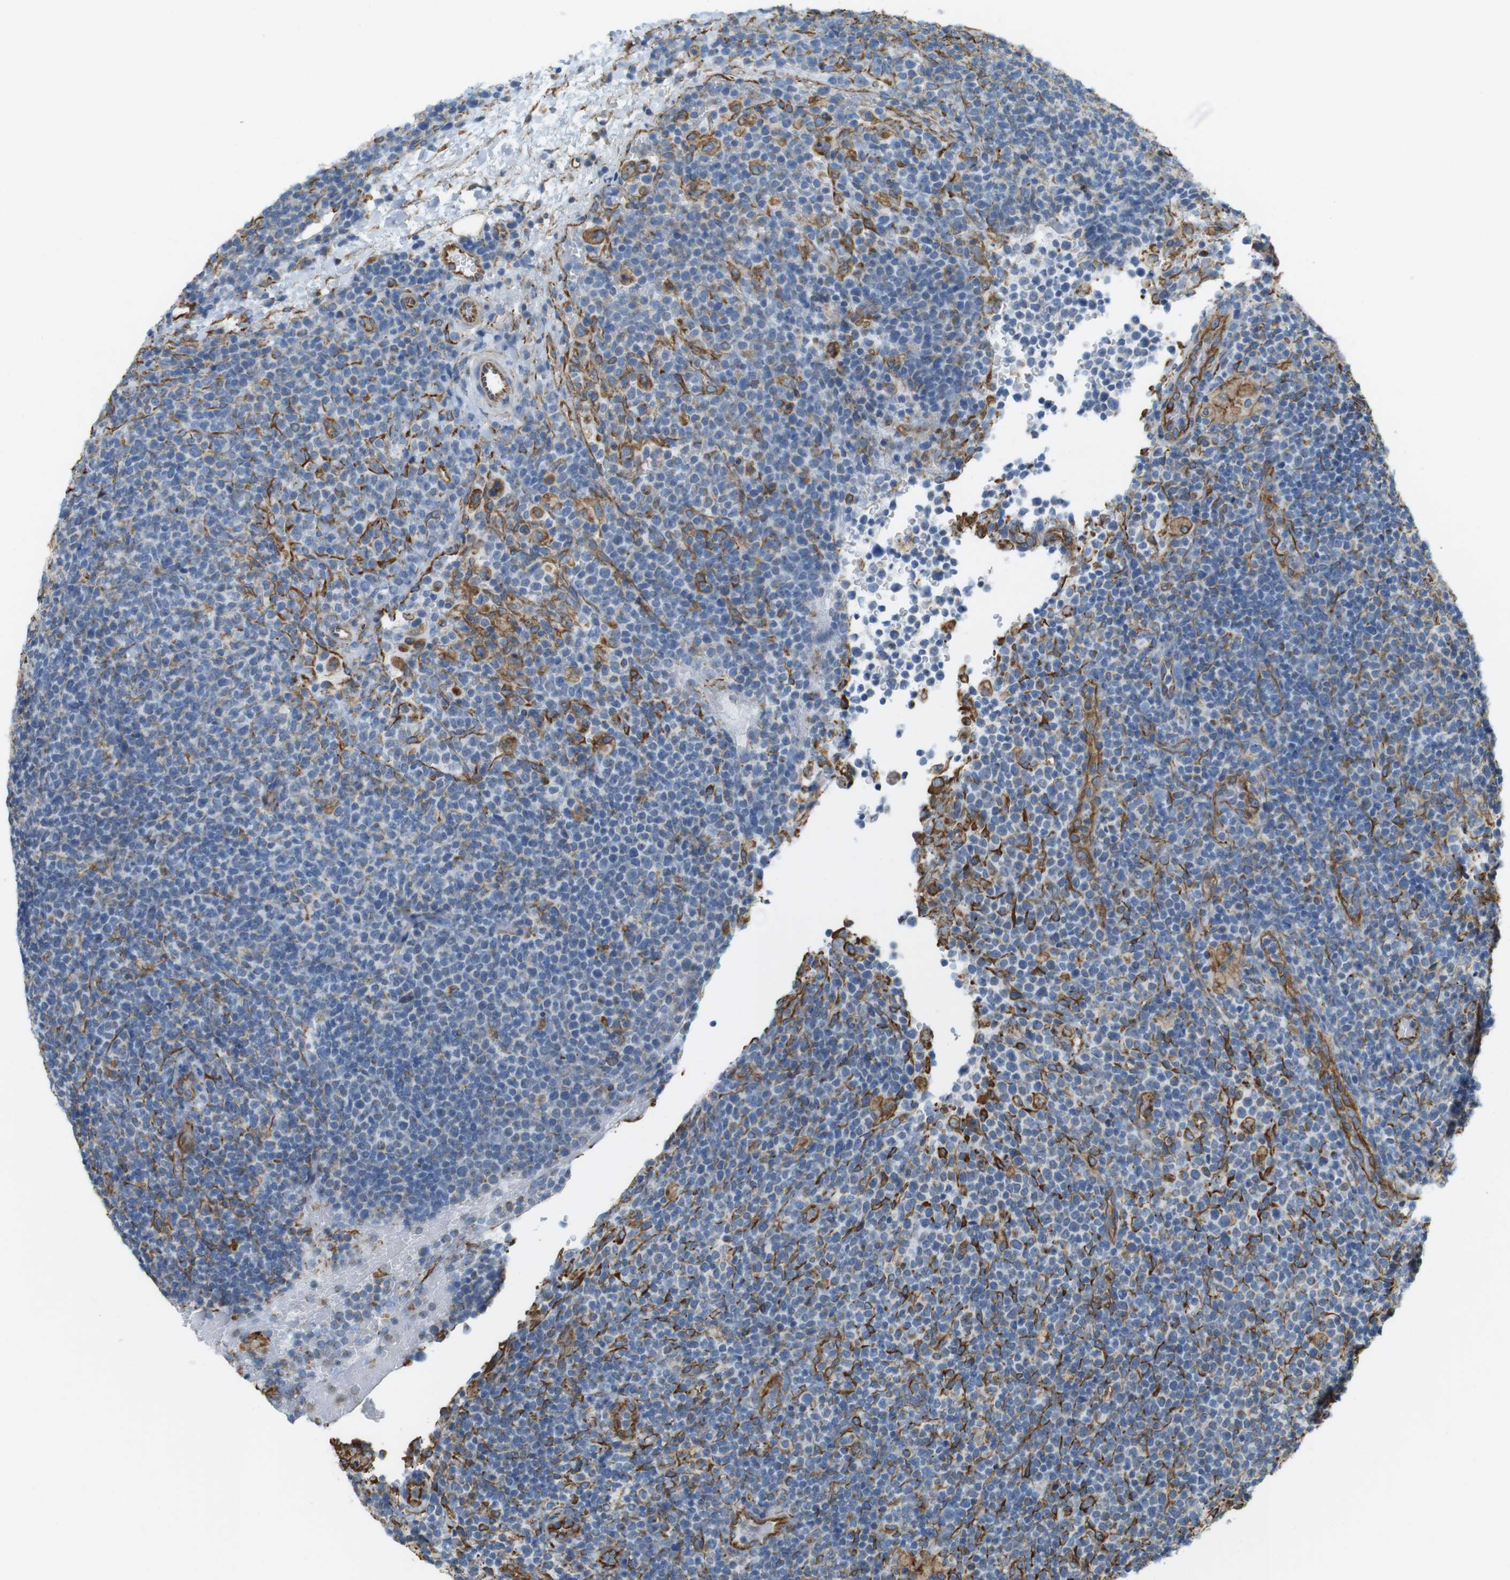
{"staining": {"intensity": "moderate", "quantity": "<25%", "location": "cytoplasmic/membranous"}, "tissue": "lymphoma", "cell_type": "Tumor cells", "image_type": "cancer", "snomed": [{"axis": "morphology", "description": "Malignant lymphoma, non-Hodgkin's type, High grade"}, {"axis": "topography", "description": "Lymph node"}], "caption": "Immunohistochemistry (IHC) photomicrograph of human malignant lymphoma, non-Hodgkin's type (high-grade) stained for a protein (brown), which exhibits low levels of moderate cytoplasmic/membranous expression in about <25% of tumor cells.", "gene": "MS4A10", "patient": {"sex": "male", "age": 61}}